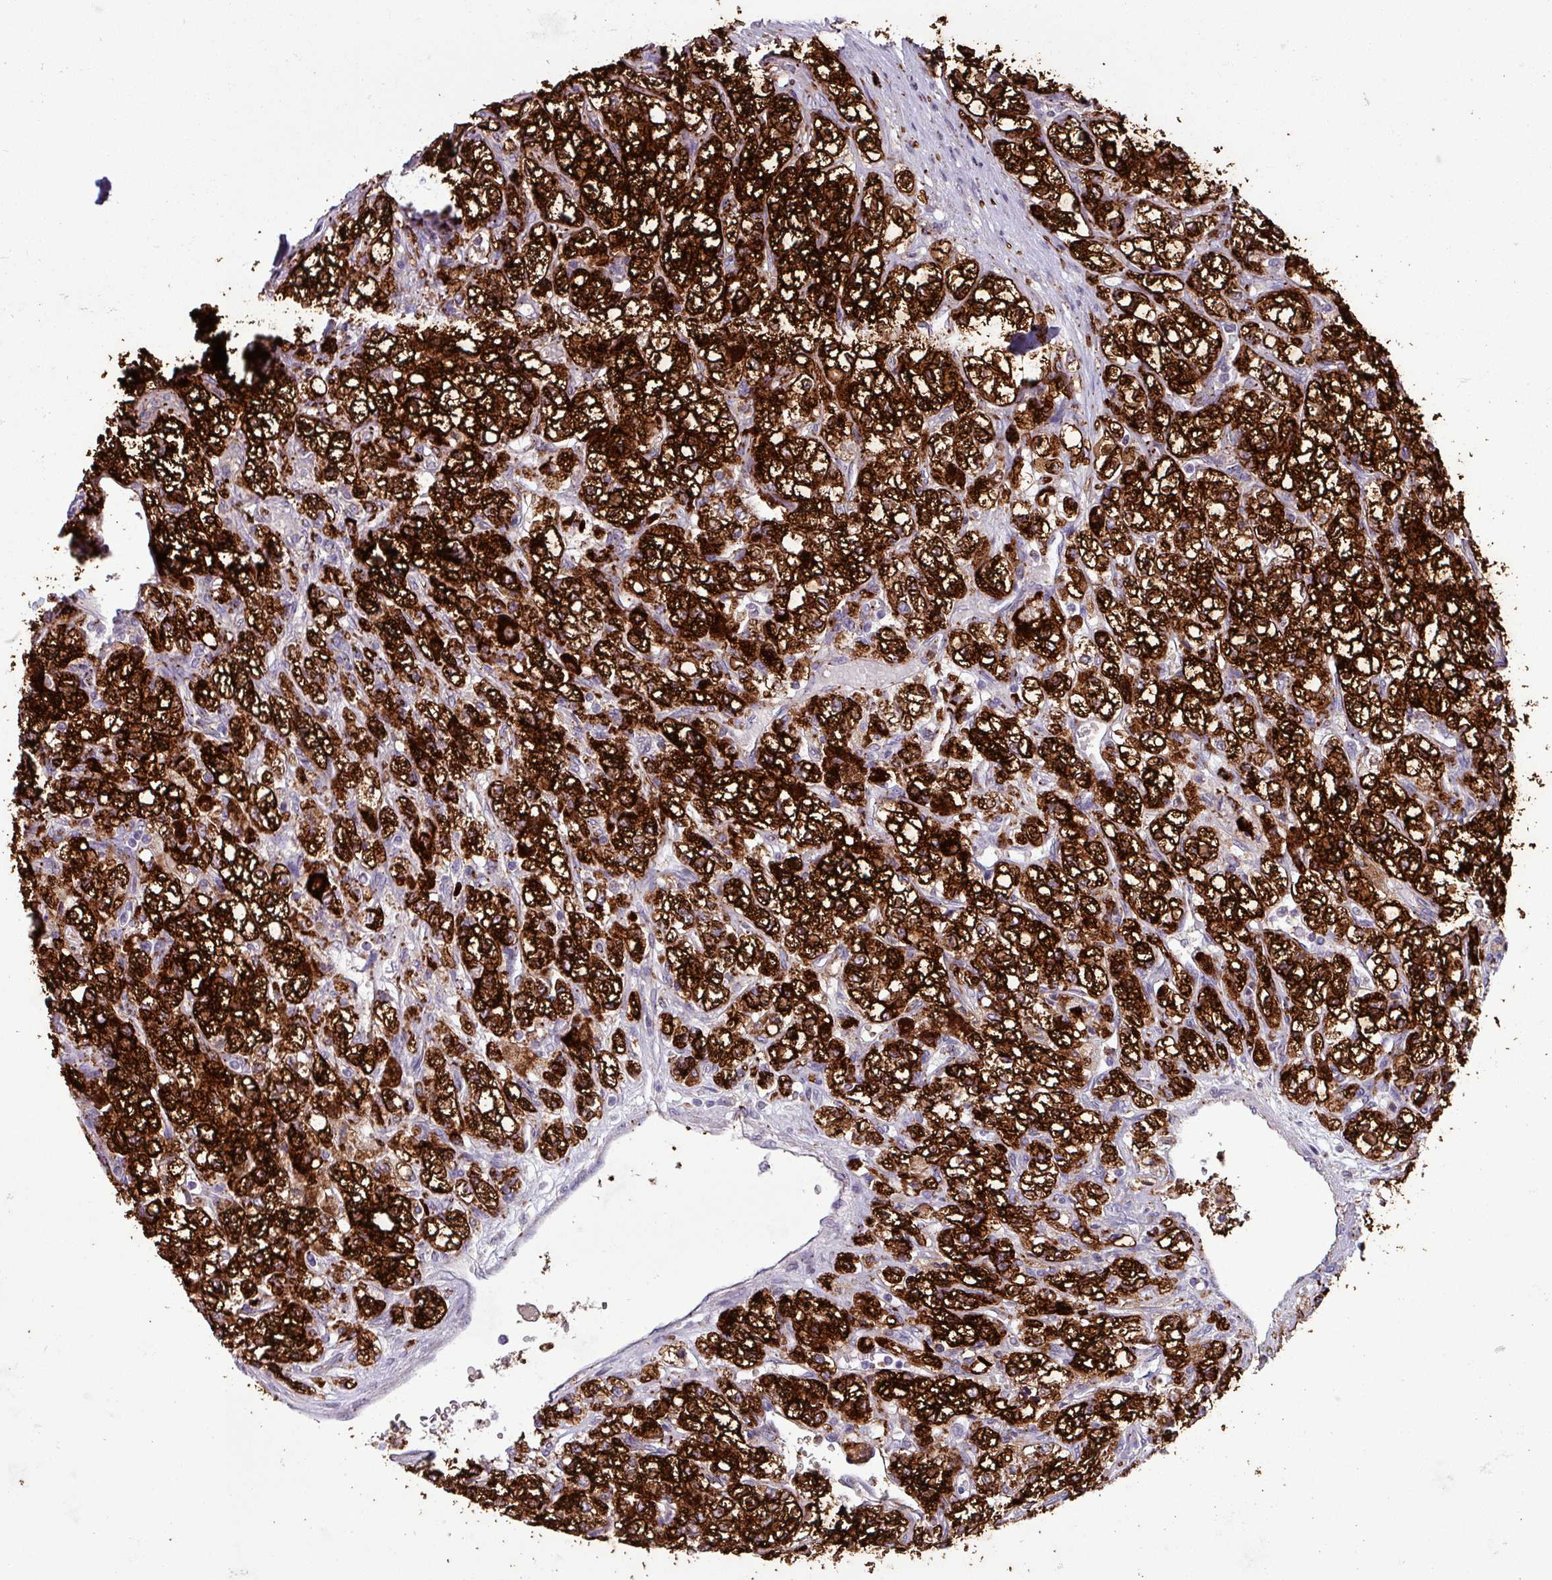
{"staining": {"intensity": "strong", "quantity": "25%-75%", "location": "cytoplasmic/membranous"}, "tissue": "renal cancer", "cell_type": "Tumor cells", "image_type": "cancer", "snomed": [{"axis": "morphology", "description": "Adenocarcinoma, NOS"}, {"axis": "topography", "description": "Kidney"}], "caption": "Immunohistochemistry (IHC) (DAB (3,3'-diaminobenzidine)) staining of renal adenocarcinoma demonstrates strong cytoplasmic/membranous protein positivity in approximately 25%-75% of tumor cells.", "gene": "PLIN2", "patient": {"sex": "male", "age": 80}}